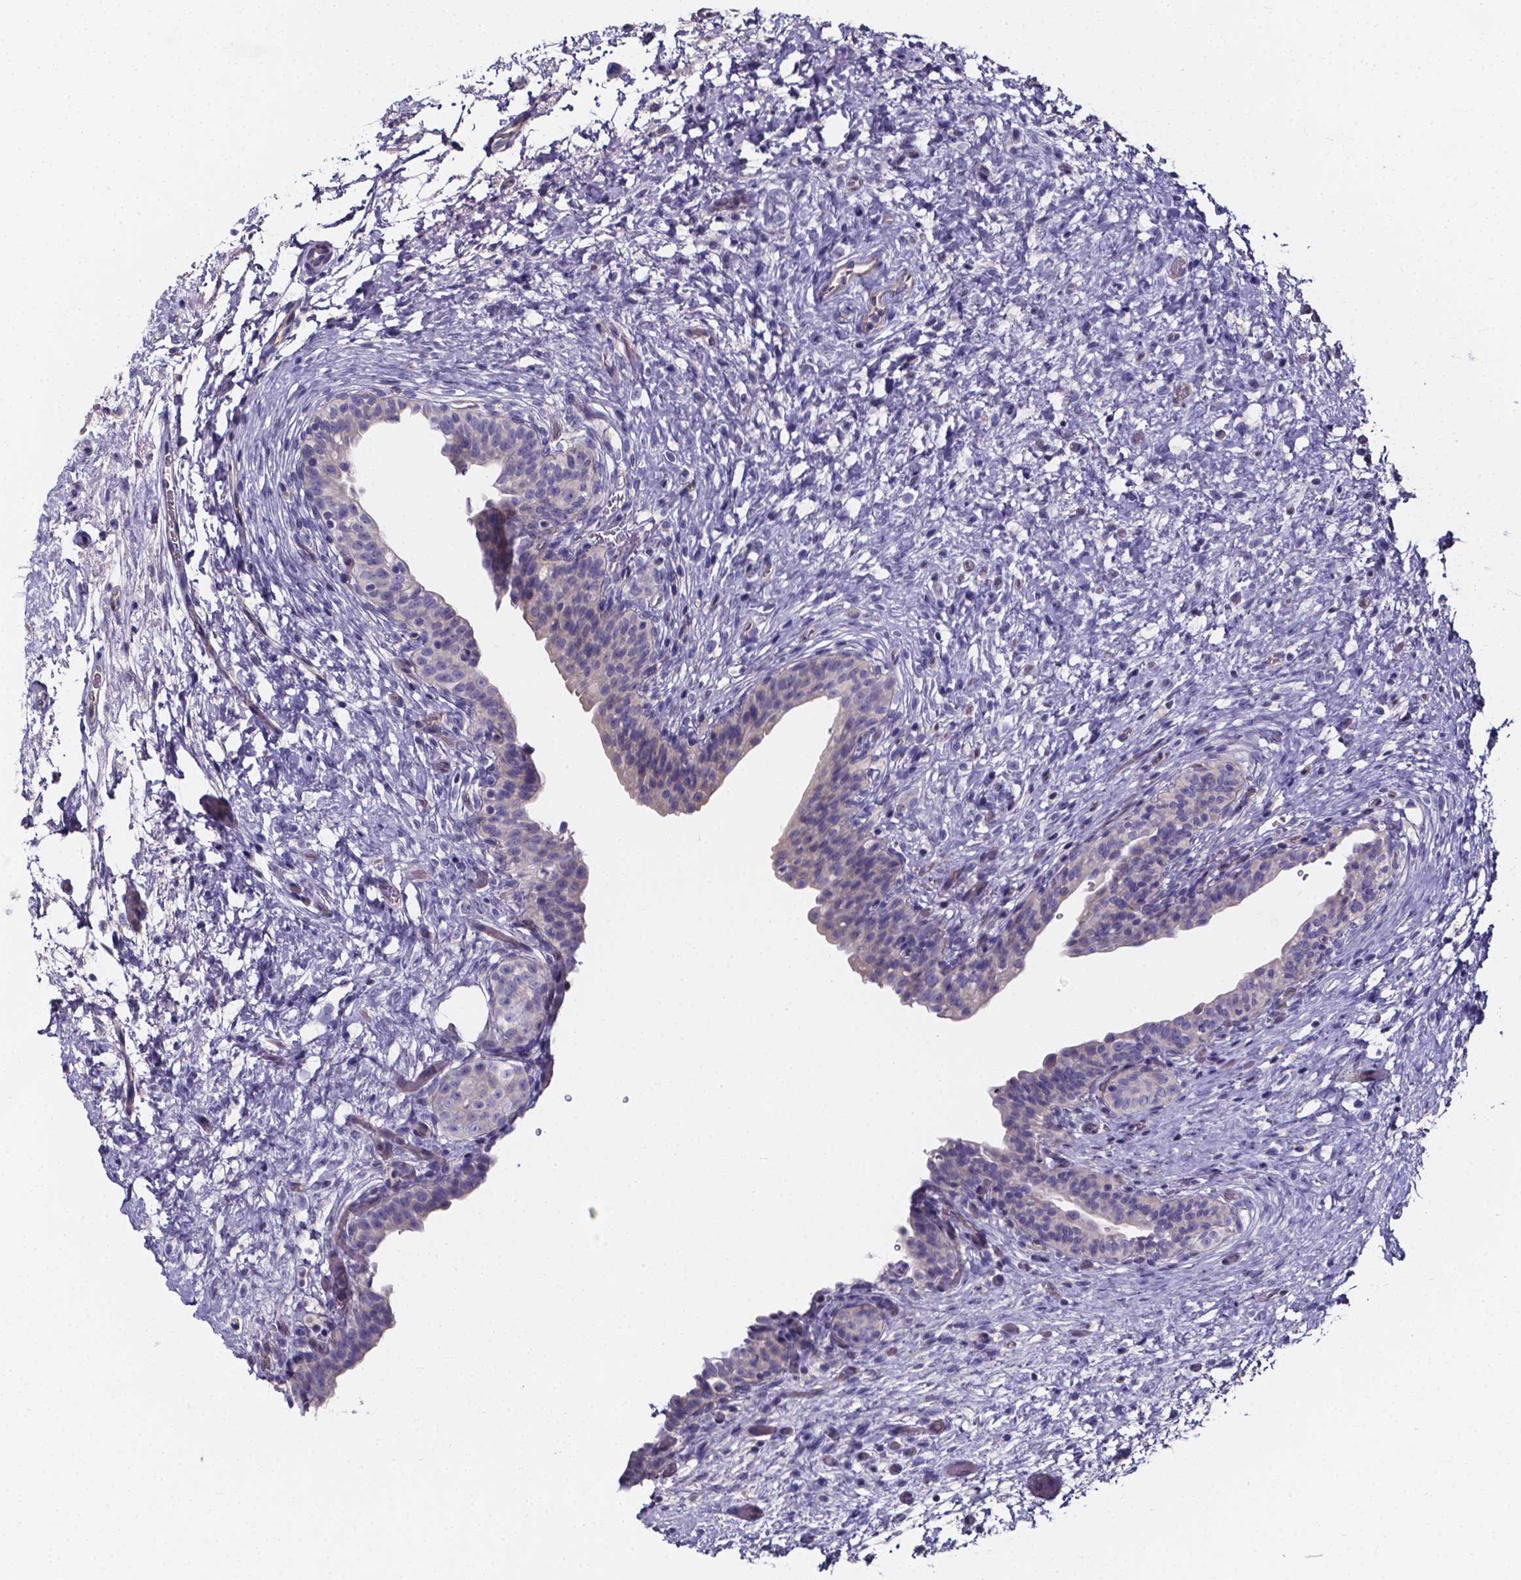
{"staining": {"intensity": "negative", "quantity": "none", "location": "none"}, "tissue": "urinary bladder", "cell_type": "Urothelial cells", "image_type": "normal", "snomed": [{"axis": "morphology", "description": "Normal tissue, NOS"}, {"axis": "topography", "description": "Urinary bladder"}], "caption": "A high-resolution histopathology image shows immunohistochemistry staining of normal urinary bladder, which demonstrates no significant expression in urothelial cells.", "gene": "CACNG8", "patient": {"sex": "male", "age": 69}}